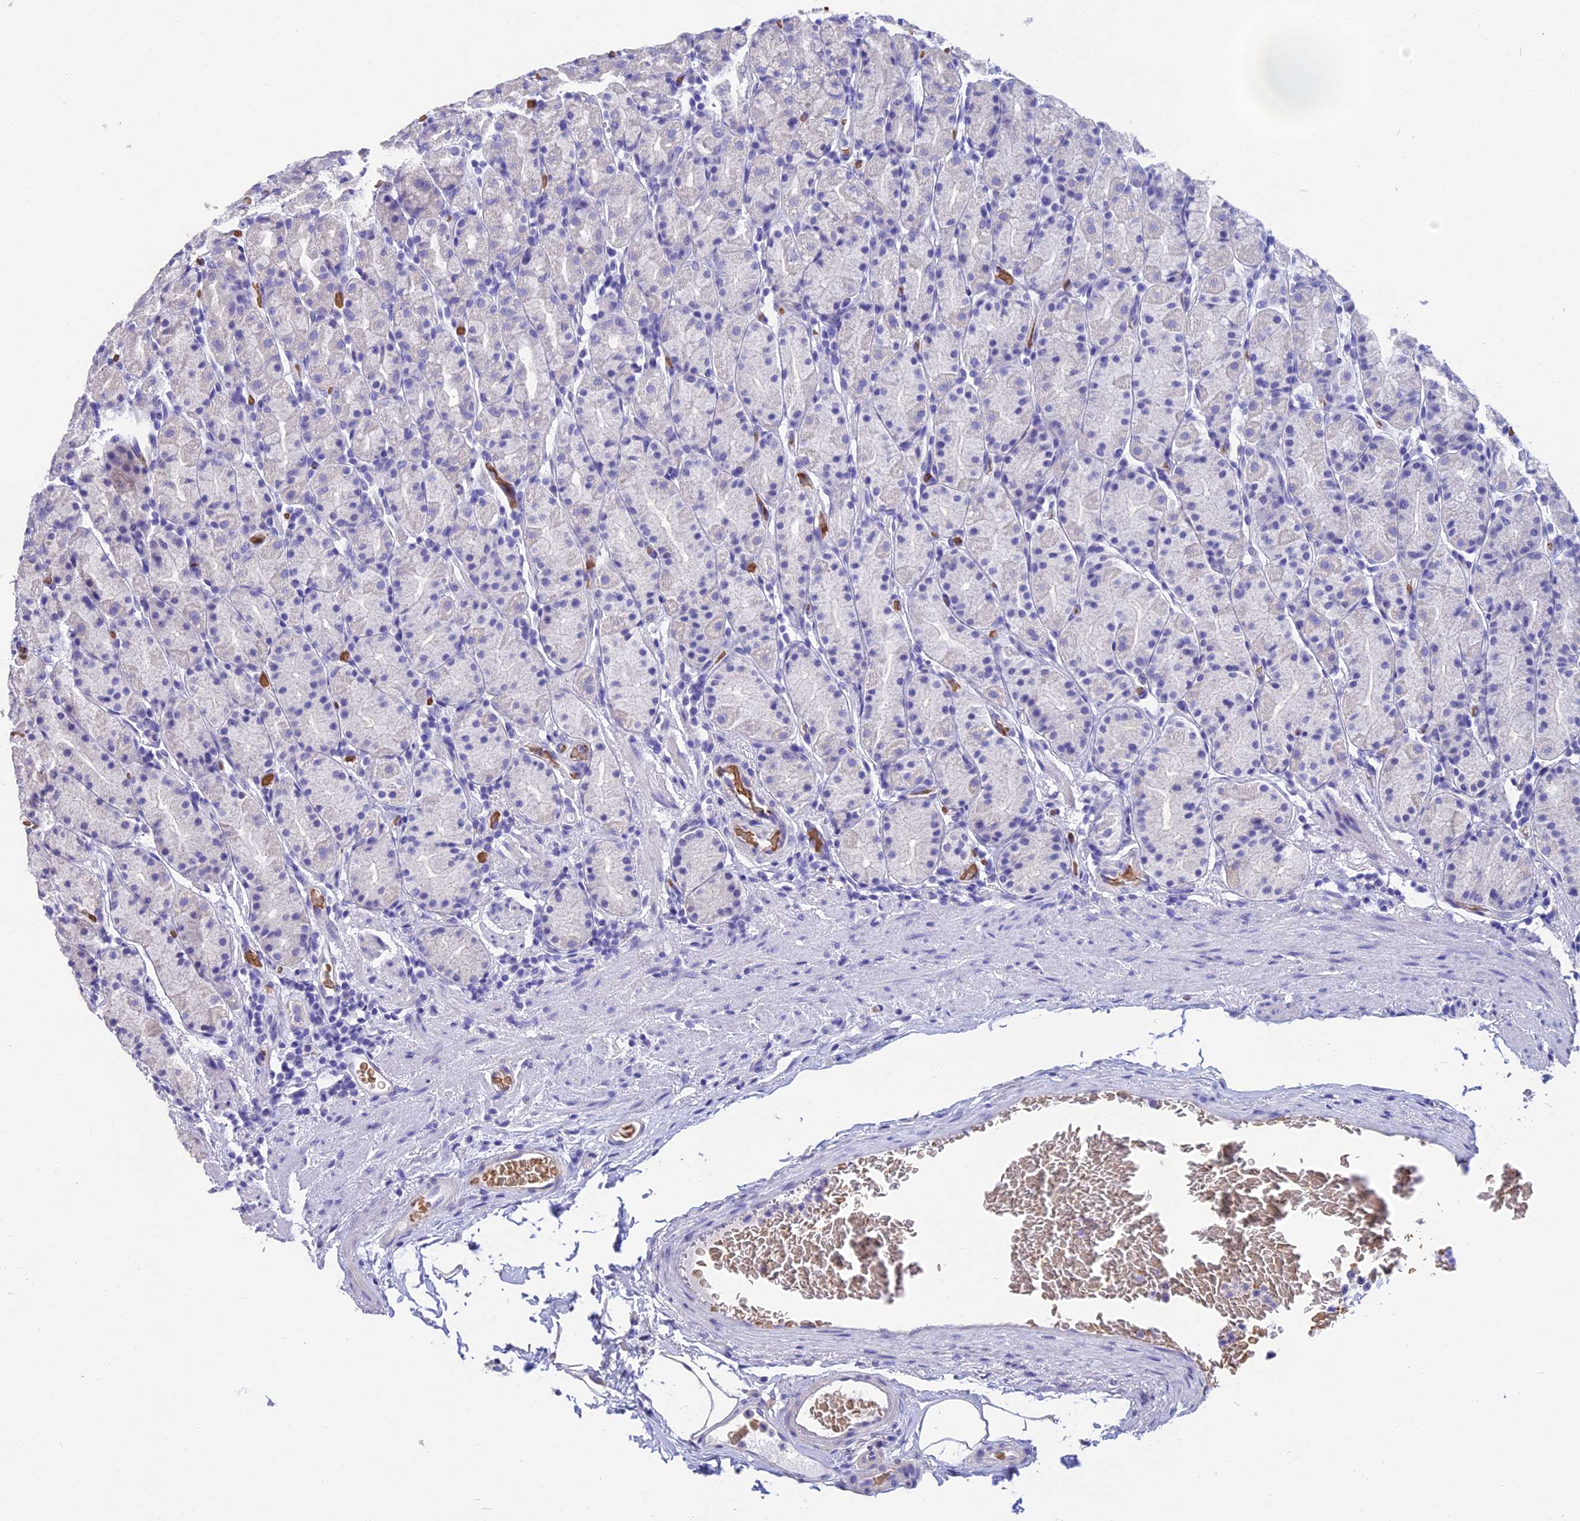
{"staining": {"intensity": "negative", "quantity": "none", "location": "none"}, "tissue": "stomach", "cell_type": "Glandular cells", "image_type": "normal", "snomed": [{"axis": "morphology", "description": "Normal tissue, NOS"}, {"axis": "topography", "description": "Stomach, upper"}, {"axis": "topography", "description": "Stomach, lower"}, {"axis": "topography", "description": "Small intestine"}], "caption": "This is an immunohistochemistry (IHC) histopathology image of normal human stomach. There is no expression in glandular cells.", "gene": "TNNC2", "patient": {"sex": "male", "age": 68}}